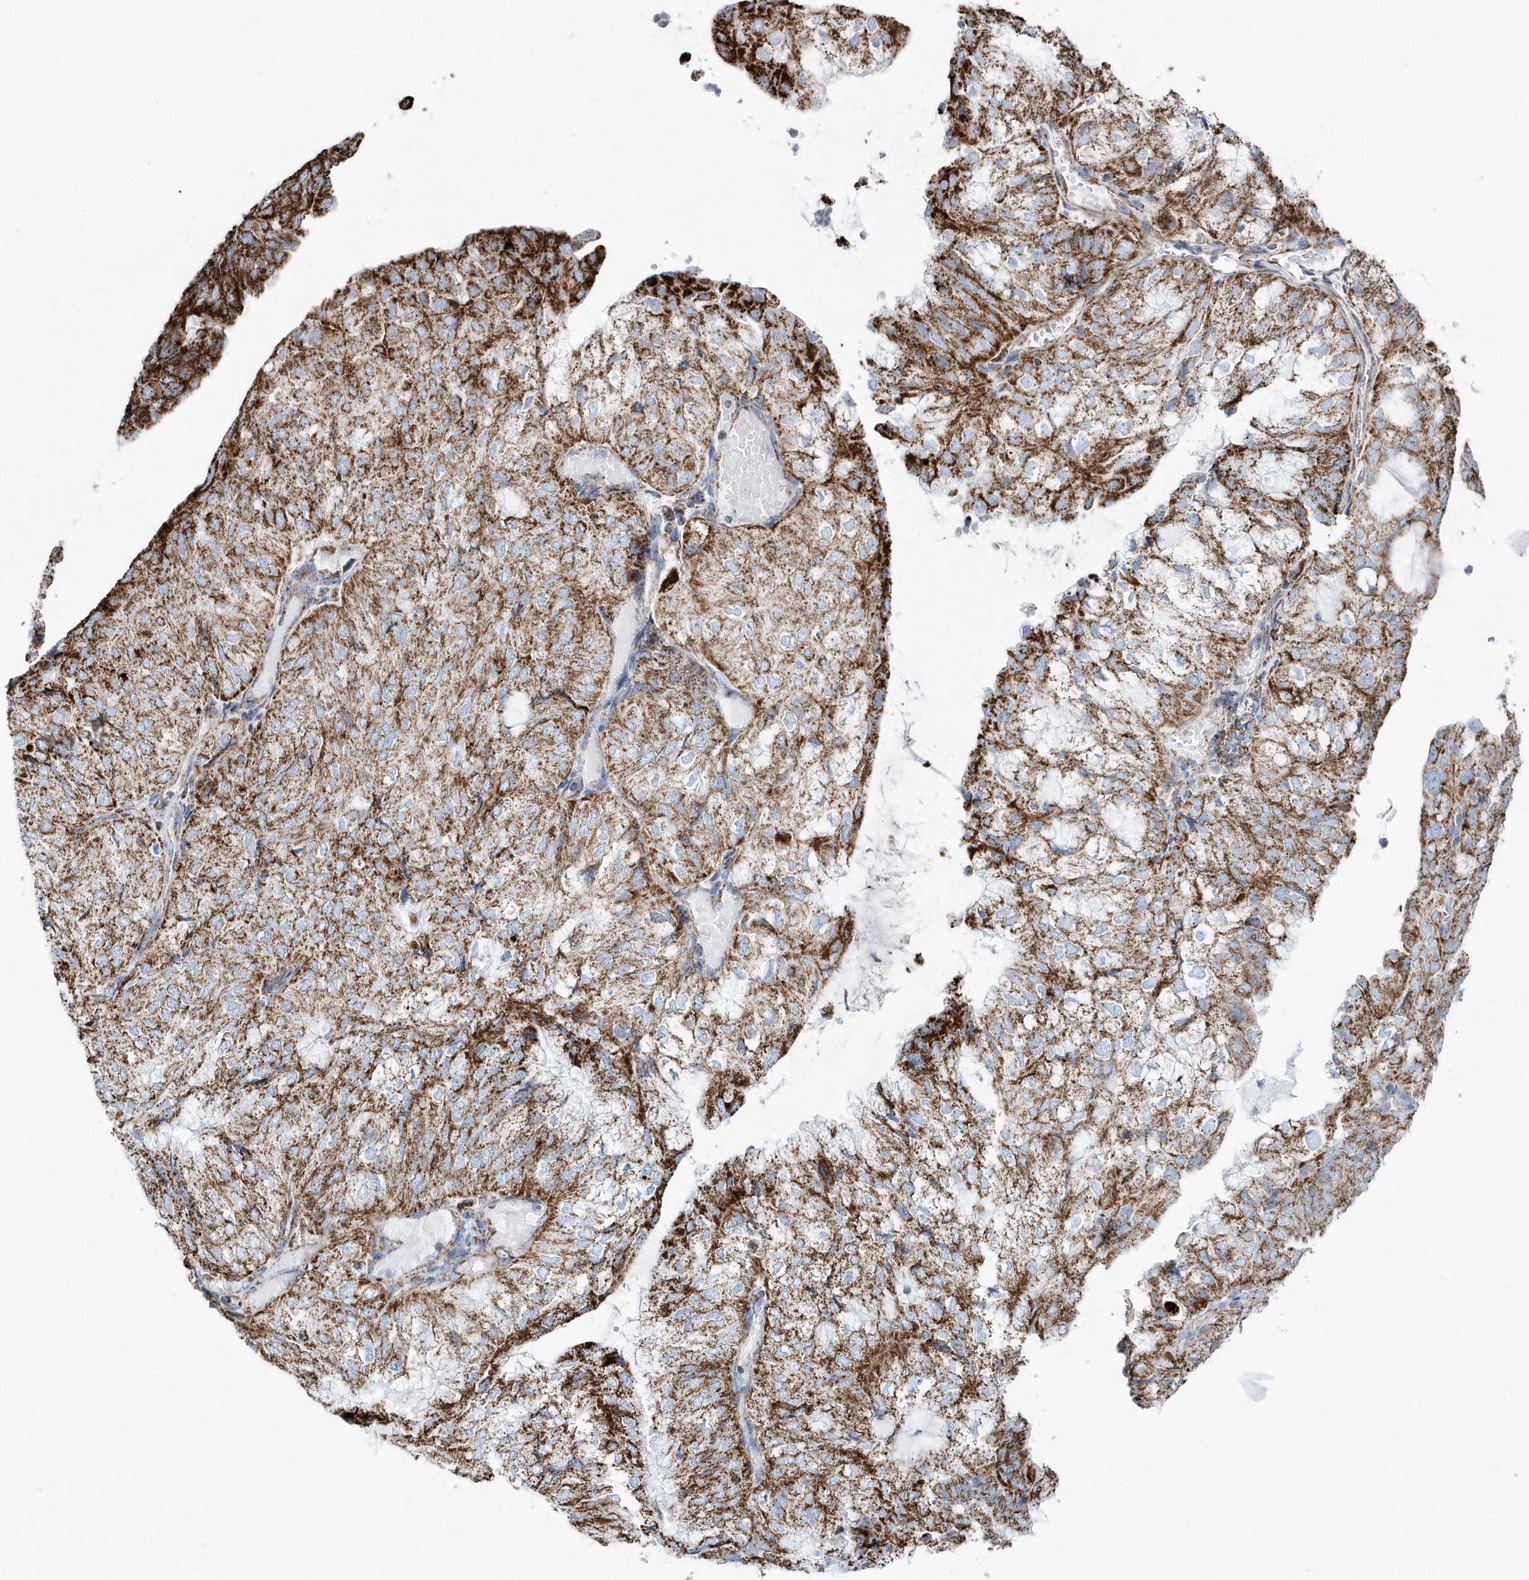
{"staining": {"intensity": "strong", "quantity": ">75%", "location": "cytoplasmic/membranous"}, "tissue": "endometrial cancer", "cell_type": "Tumor cells", "image_type": "cancer", "snomed": [{"axis": "morphology", "description": "Adenocarcinoma, NOS"}, {"axis": "topography", "description": "Endometrium"}], "caption": "Immunohistochemistry photomicrograph of adenocarcinoma (endometrial) stained for a protein (brown), which exhibits high levels of strong cytoplasmic/membranous positivity in approximately >75% of tumor cells.", "gene": "TMCO6", "patient": {"sex": "female", "age": 81}}